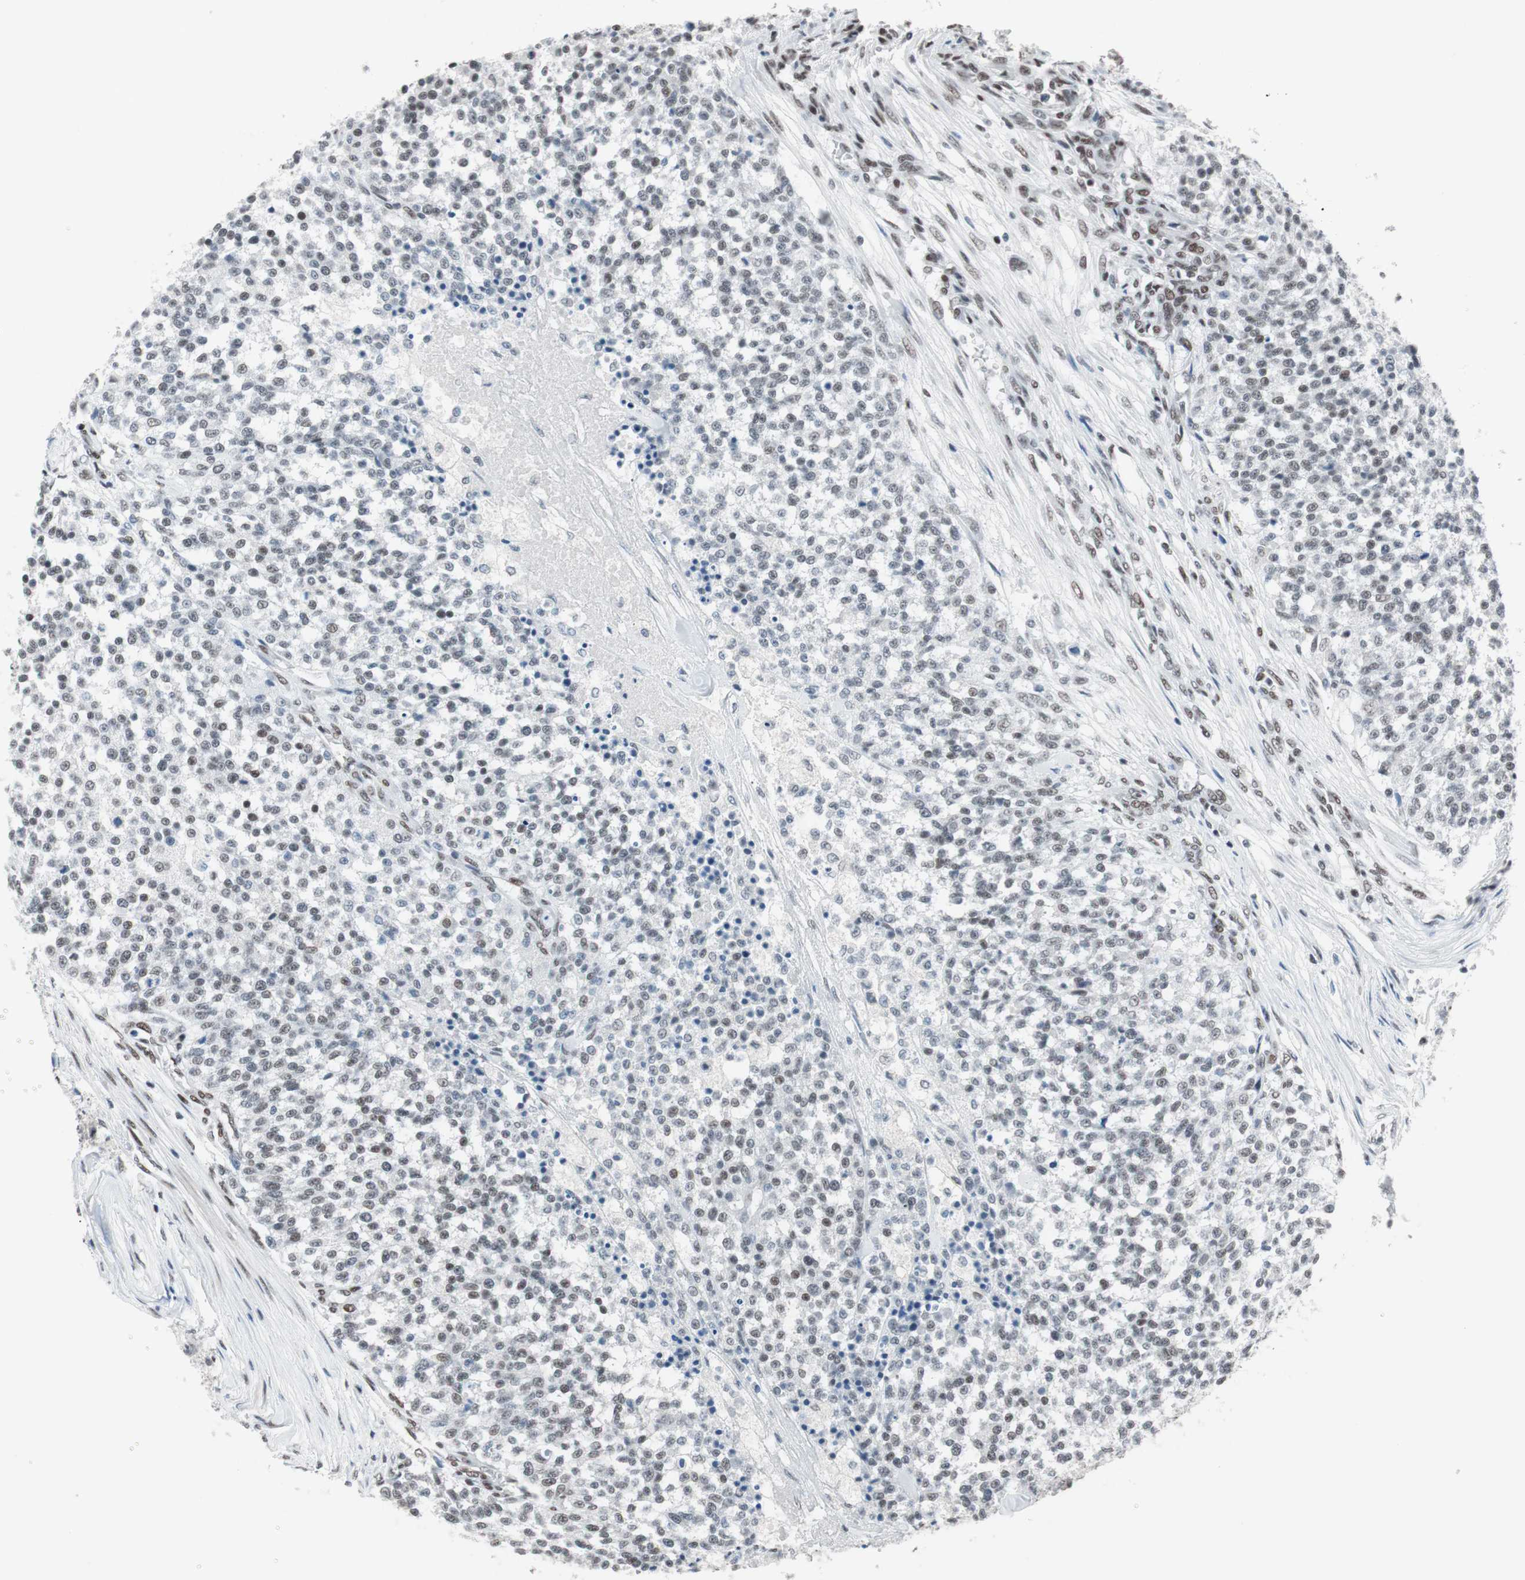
{"staining": {"intensity": "weak", "quantity": "25%-75%", "location": "nuclear"}, "tissue": "testis cancer", "cell_type": "Tumor cells", "image_type": "cancer", "snomed": [{"axis": "morphology", "description": "Seminoma, NOS"}, {"axis": "topography", "description": "Testis"}], "caption": "DAB immunohistochemical staining of human testis cancer displays weak nuclear protein positivity in about 25%-75% of tumor cells.", "gene": "ARID1A", "patient": {"sex": "male", "age": 59}}